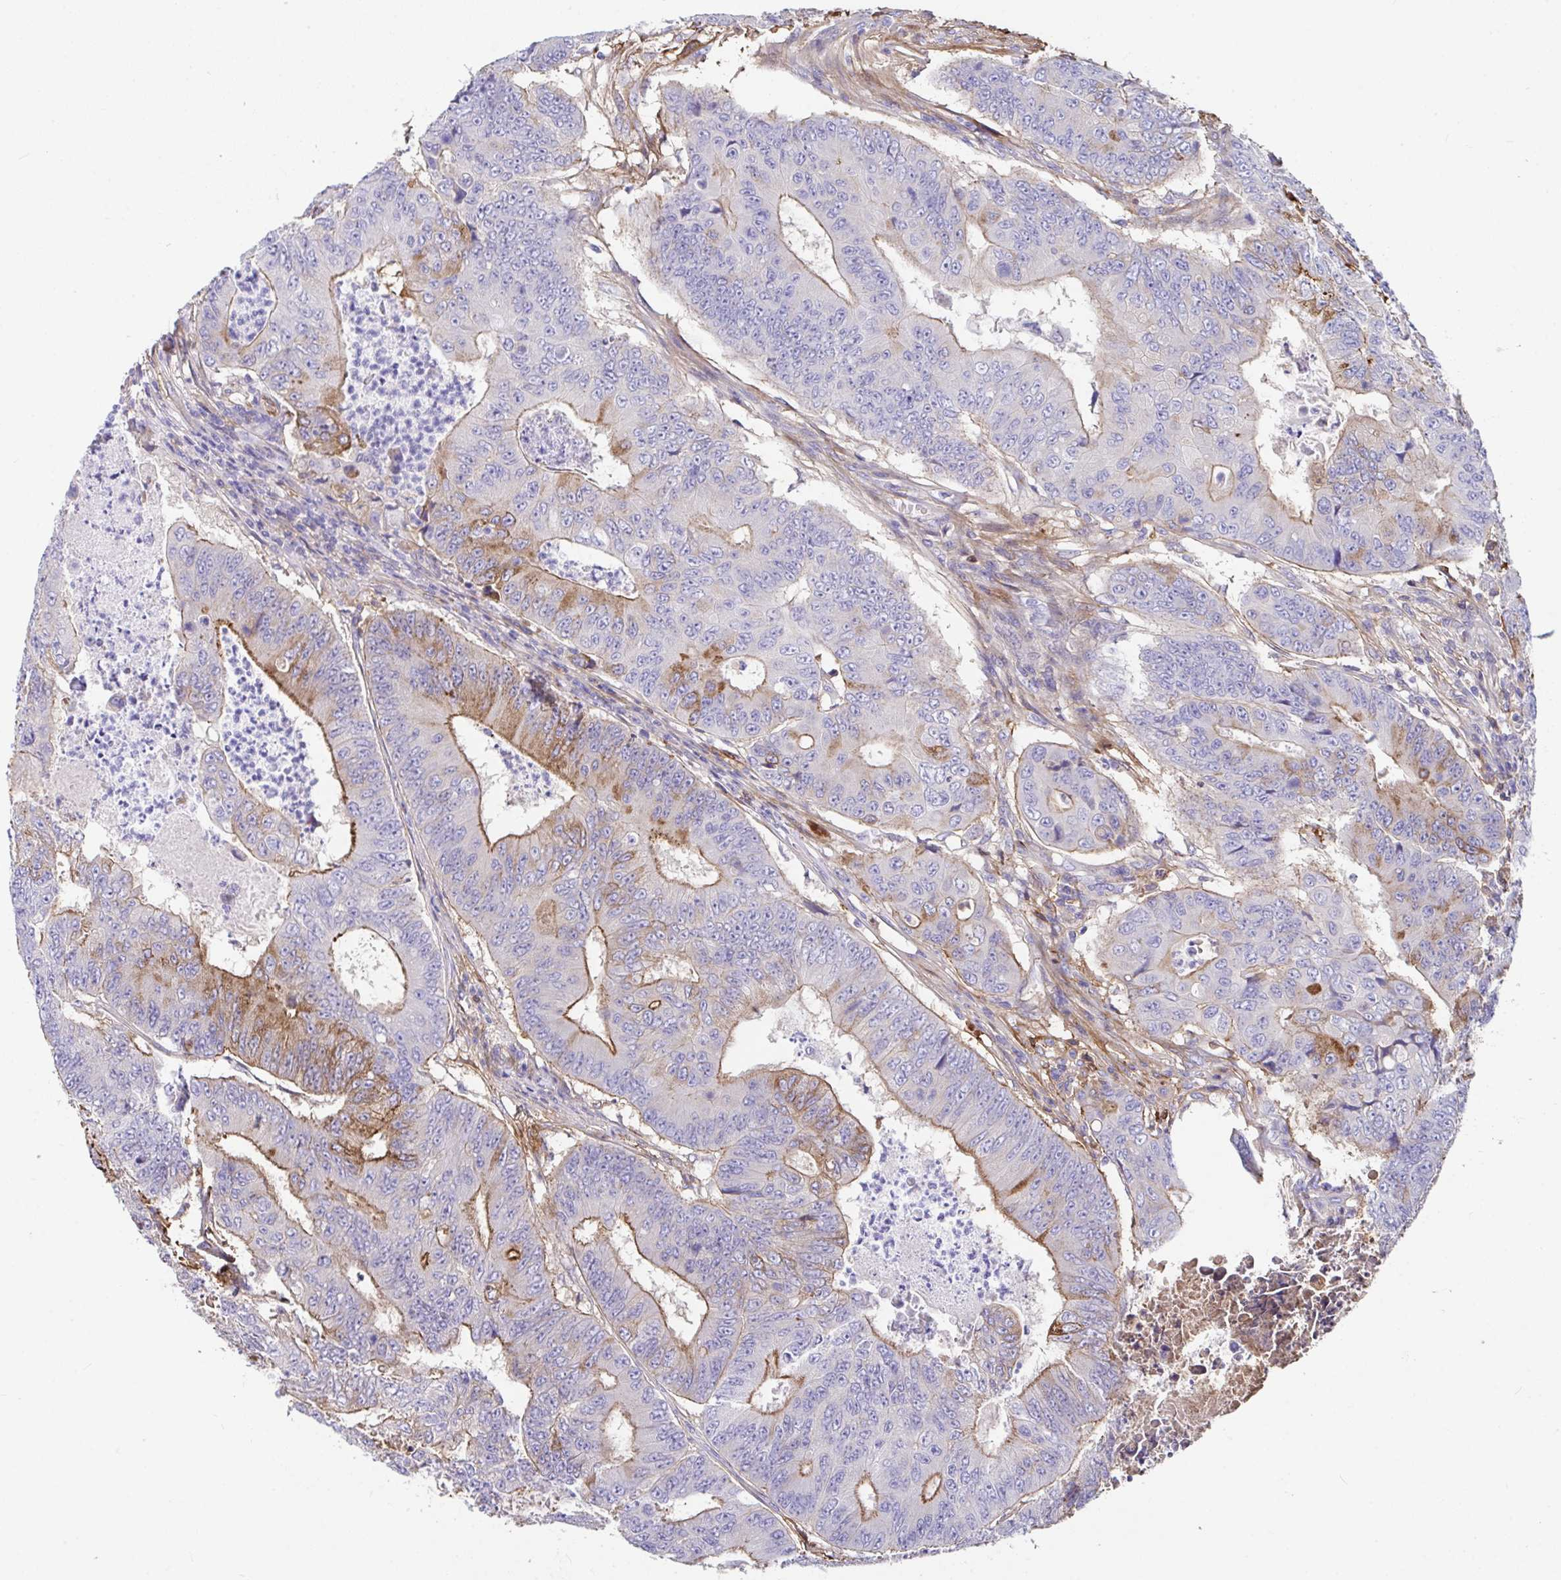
{"staining": {"intensity": "strong", "quantity": "25%-75%", "location": "cytoplasmic/membranous"}, "tissue": "colorectal cancer", "cell_type": "Tumor cells", "image_type": "cancer", "snomed": [{"axis": "morphology", "description": "Adenocarcinoma, NOS"}, {"axis": "topography", "description": "Colon"}], "caption": "Tumor cells exhibit high levels of strong cytoplasmic/membranous expression in approximately 25%-75% of cells in colorectal adenocarcinoma.", "gene": "ZNF813", "patient": {"sex": "female", "age": 48}}